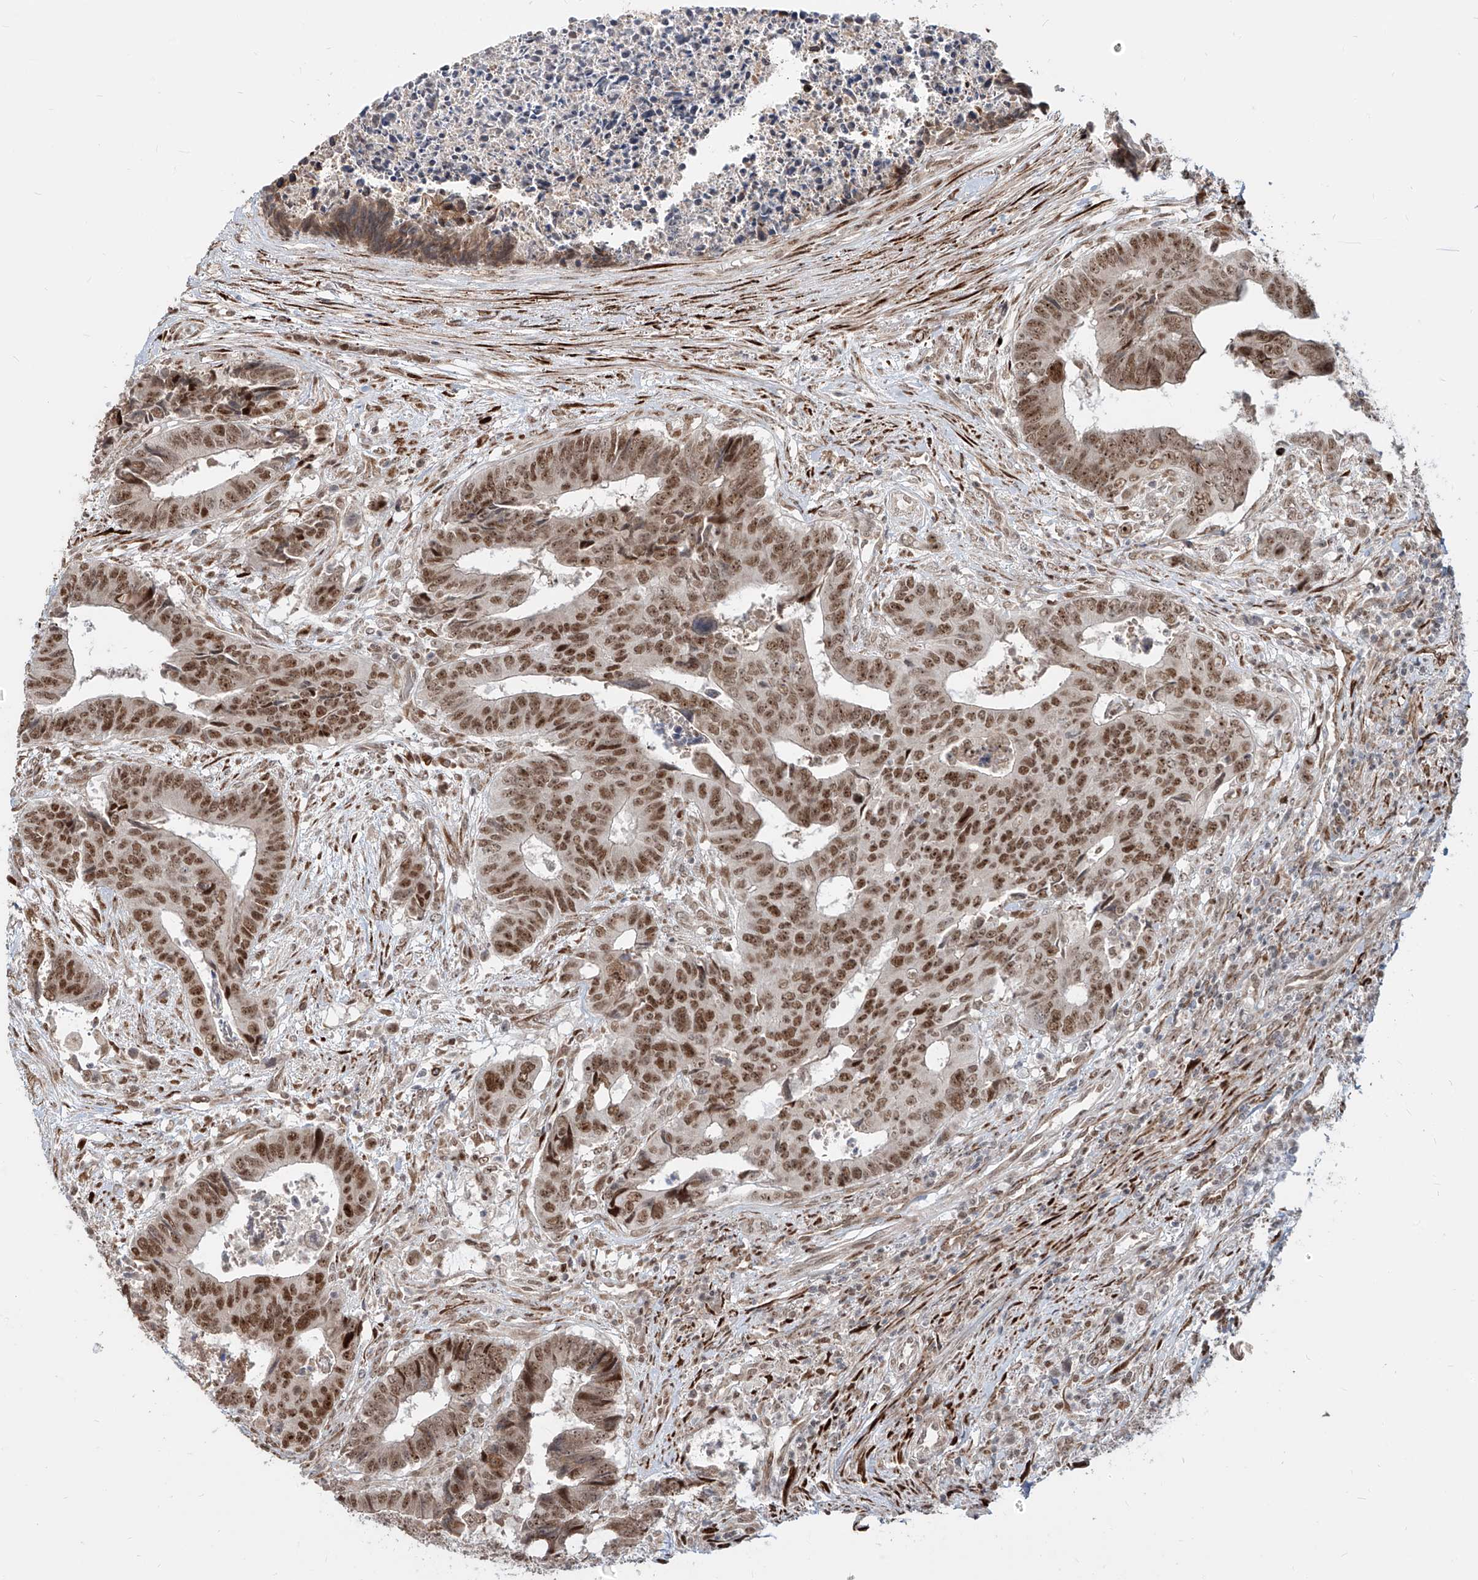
{"staining": {"intensity": "moderate", "quantity": ">75%", "location": "nuclear"}, "tissue": "colorectal cancer", "cell_type": "Tumor cells", "image_type": "cancer", "snomed": [{"axis": "morphology", "description": "Adenocarcinoma, NOS"}, {"axis": "topography", "description": "Rectum"}], "caption": "A histopathology image showing moderate nuclear positivity in about >75% of tumor cells in colorectal cancer, as visualized by brown immunohistochemical staining.", "gene": "ZNF710", "patient": {"sex": "male", "age": 84}}